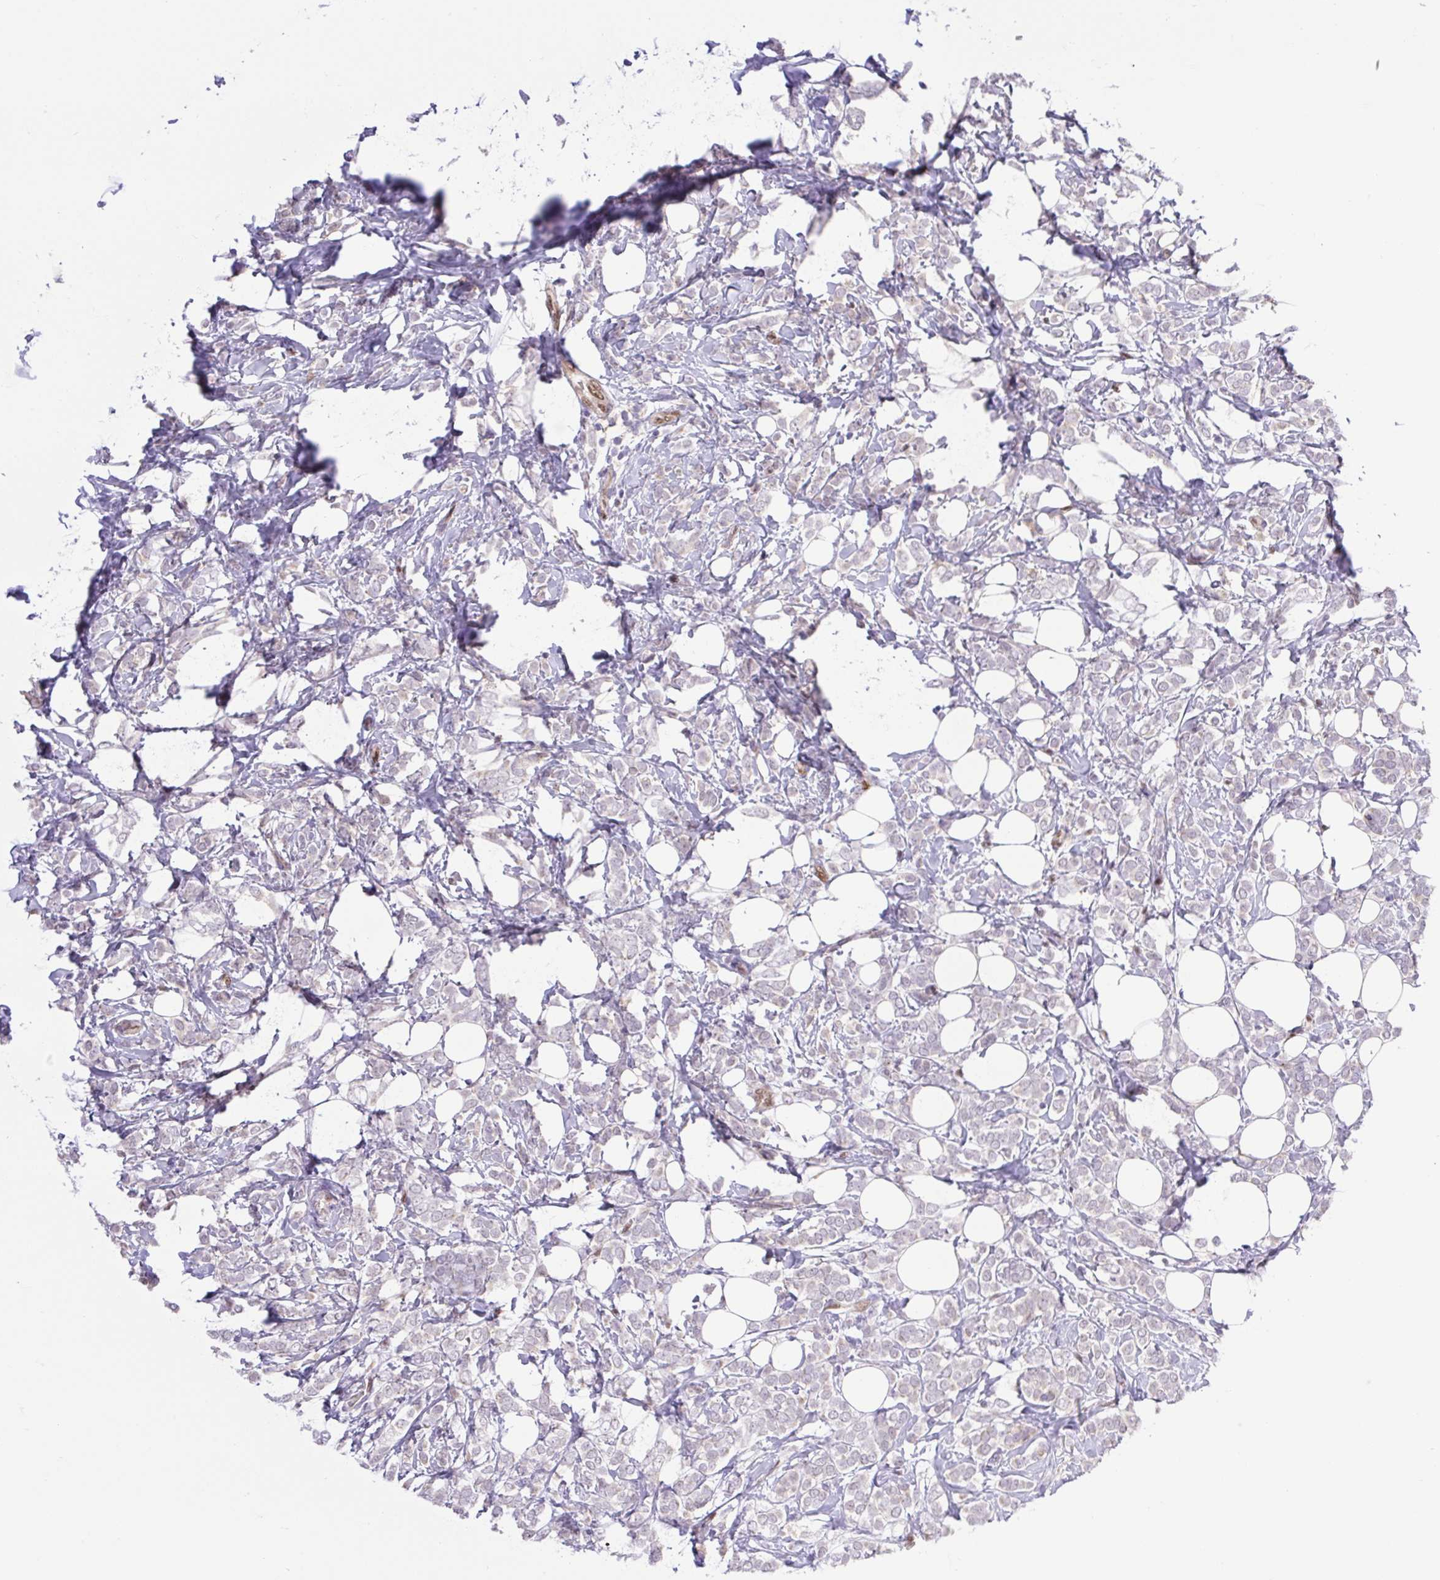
{"staining": {"intensity": "negative", "quantity": "none", "location": "none"}, "tissue": "breast cancer", "cell_type": "Tumor cells", "image_type": "cancer", "snomed": [{"axis": "morphology", "description": "Lobular carcinoma"}, {"axis": "topography", "description": "Breast"}], "caption": "Tumor cells are negative for brown protein staining in lobular carcinoma (breast). (DAB immunohistochemistry visualized using brightfield microscopy, high magnification).", "gene": "ERG", "patient": {"sex": "female", "age": 49}}